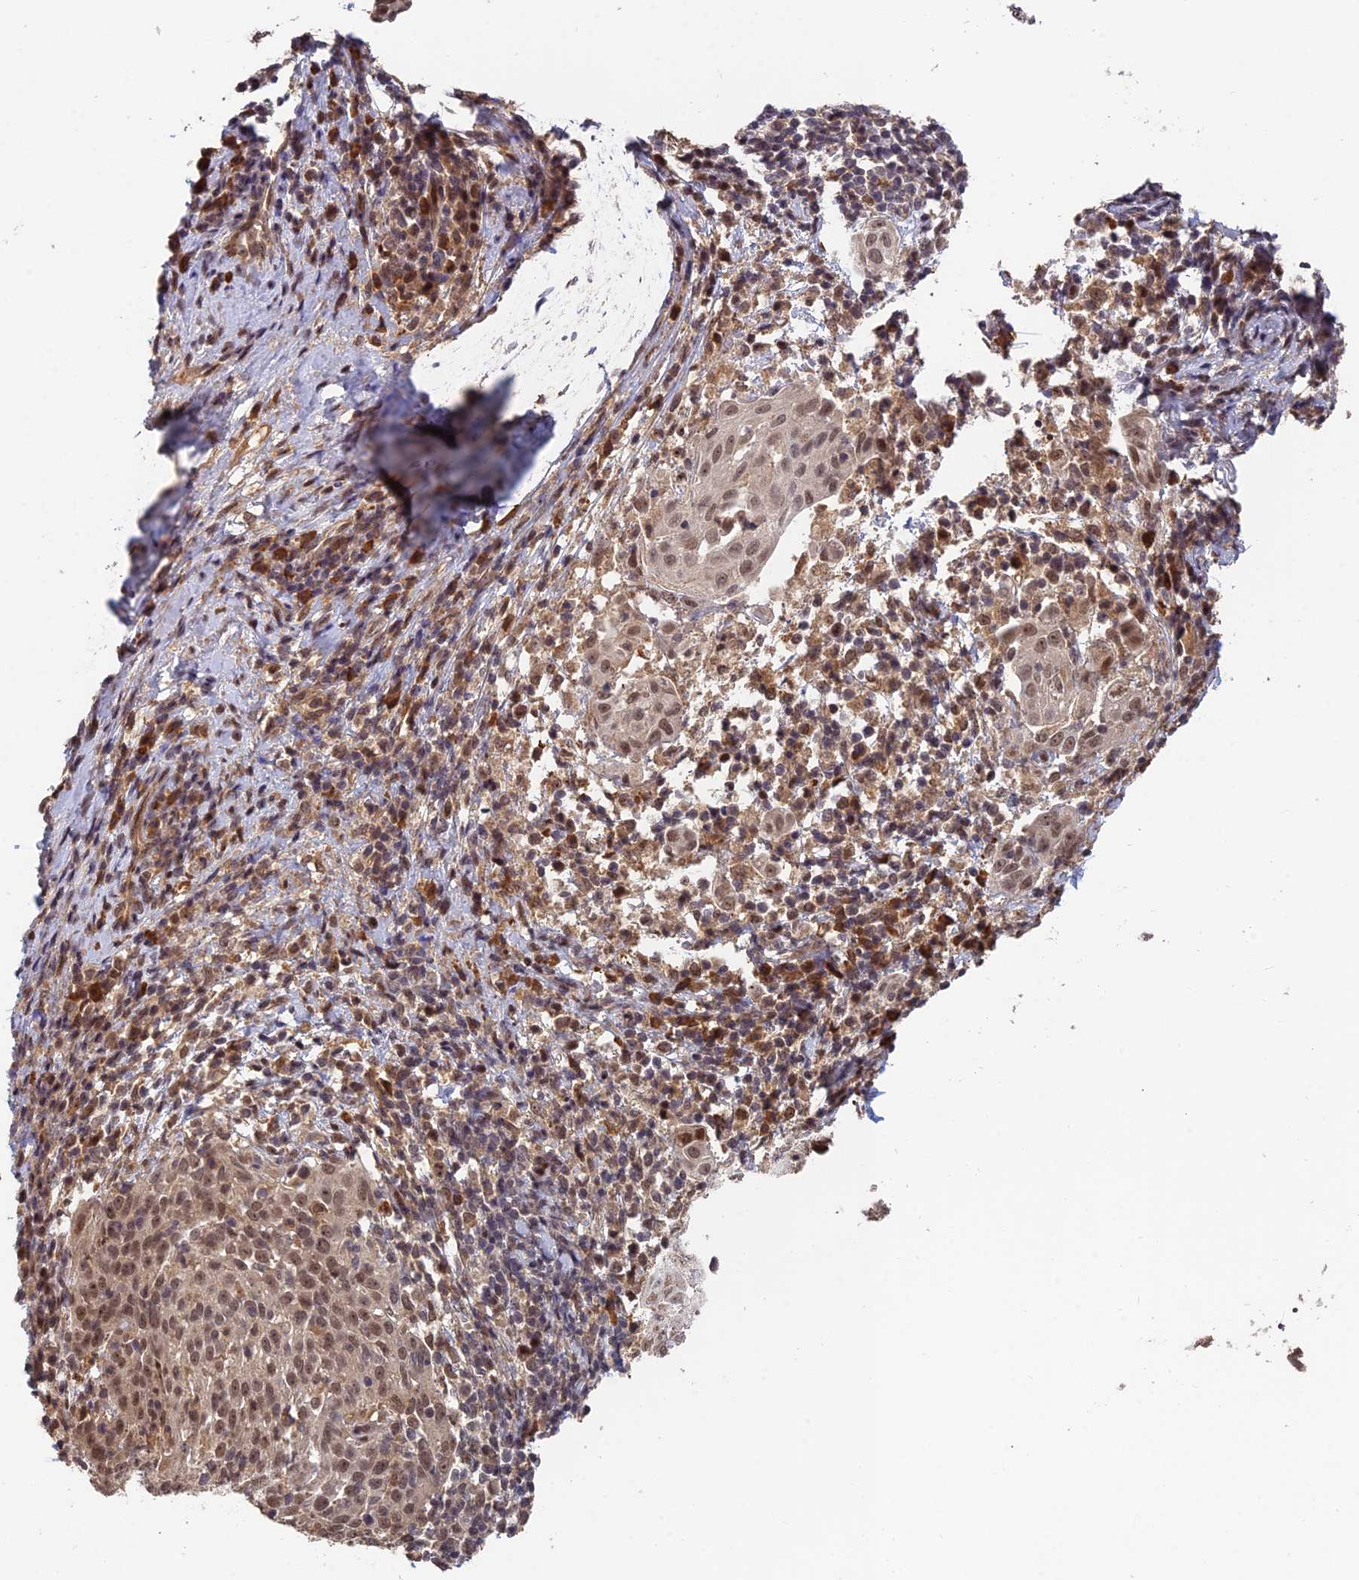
{"staining": {"intensity": "moderate", "quantity": ">75%", "location": "nuclear"}, "tissue": "cervical cancer", "cell_type": "Tumor cells", "image_type": "cancer", "snomed": [{"axis": "morphology", "description": "Squamous cell carcinoma, NOS"}, {"axis": "topography", "description": "Cervix"}], "caption": "Human cervical squamous cell carcinoma stained with a protein marker reveals moderate staining in tumor cells.", "gene": "OSBPL1A", "patient": {"sex": "female", "age": 57}}